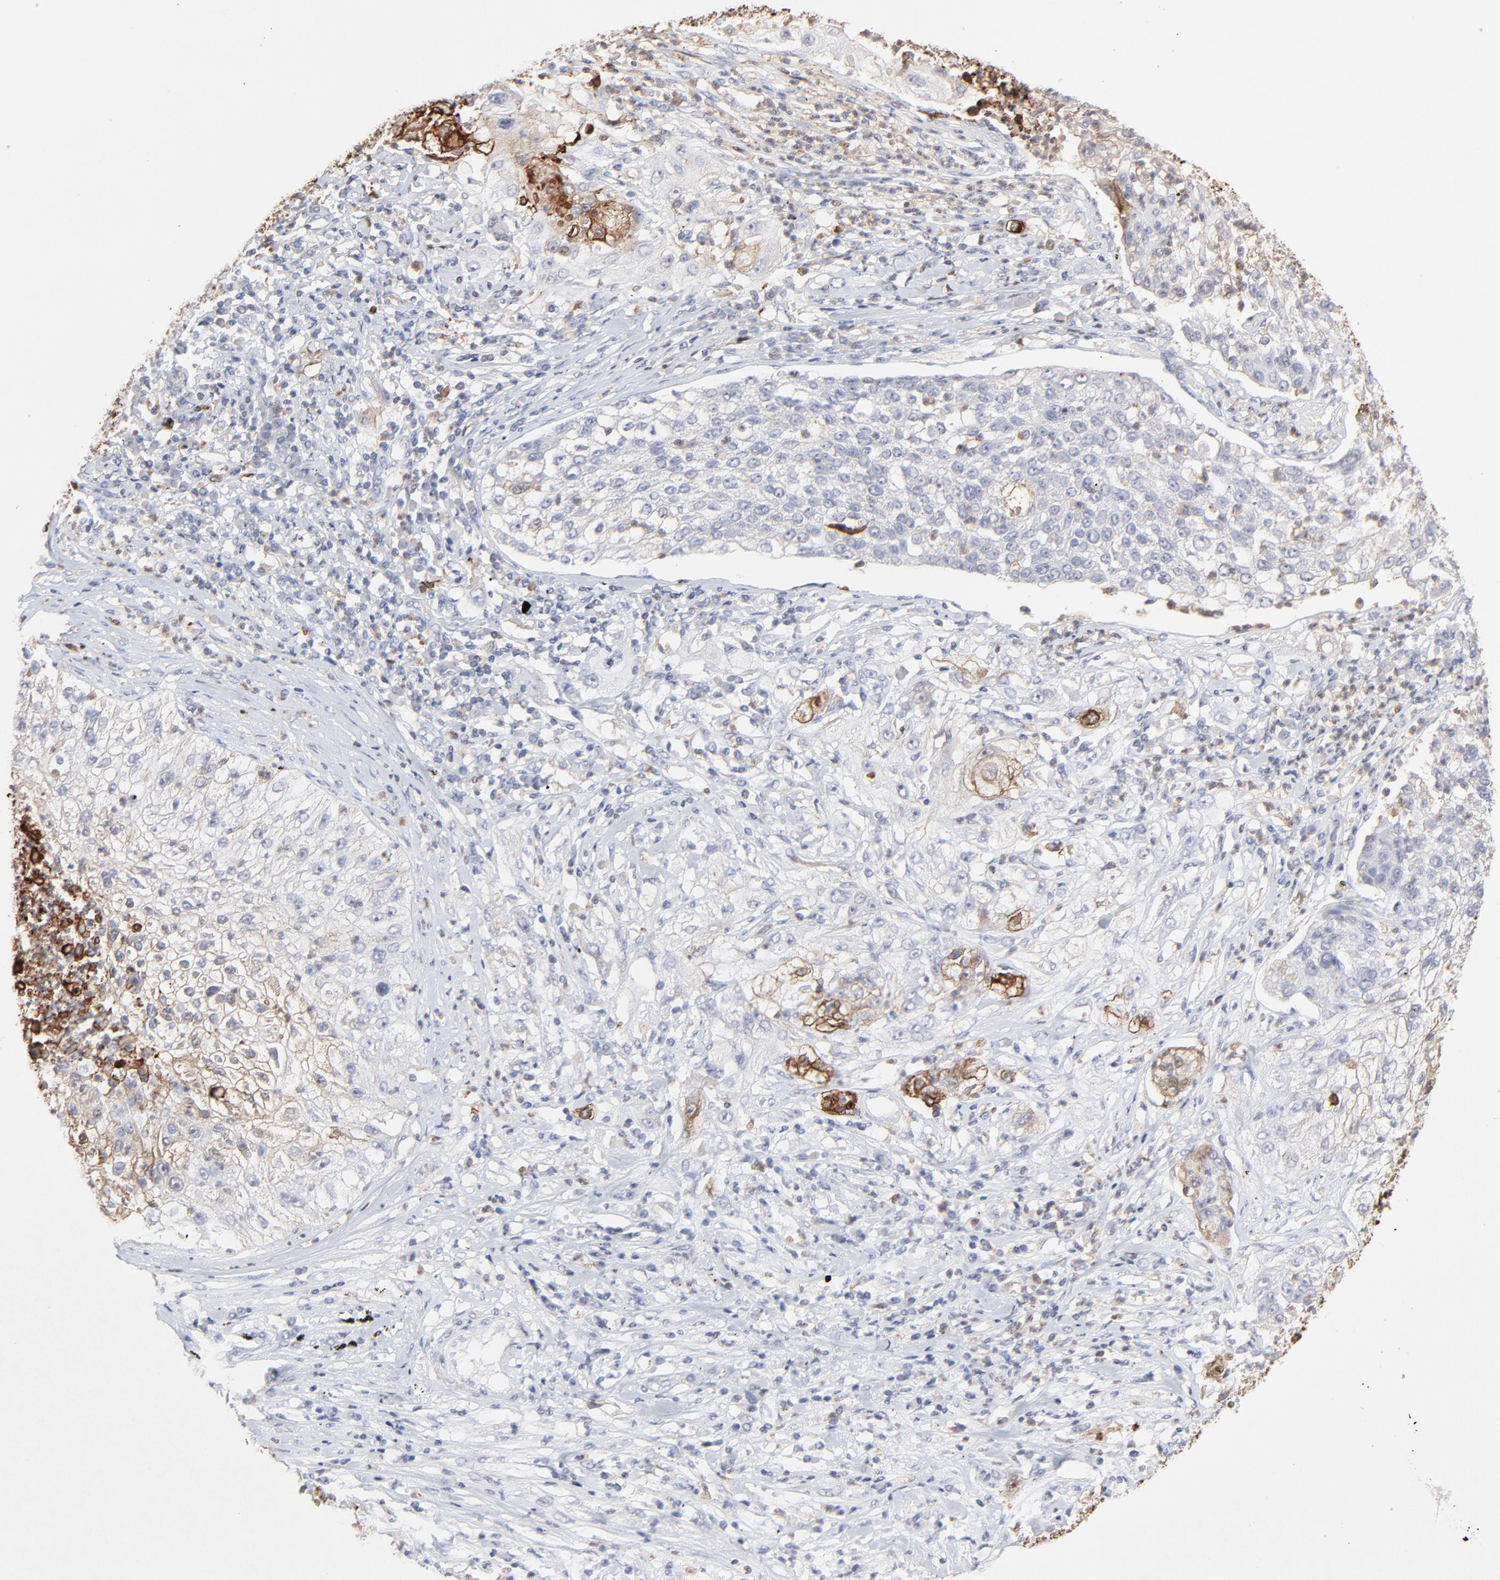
{"staining": {"intensity": "strong", "quantity": "25%-75%", "location": "cytoplasmic/membranous"}, "tissue": "lung cancer", "cell_type": "Tumor cells", "image_type": "cancer", "snomed": [{"axis": "morphology", "description": "Inflammation, NOS"}, {"axis": "morphology", "description": "Squamous cell carcinoma, NOS"}, {"axis": "topography", "description": "Lymph node"}, {"axis": "topography", "description": "Soft tissue"}, {"axis": "topography", "description": "Lung"}], "caption": "Lung cancer (squamous cell carcinoma) was stained to show a protein in brown. There is high levels of strong cytoplasmic/membranous expression in approximately 25%-75% of tumor cells. (Brightfield microscopy of DAB IHC at high magnification).", "gene": "SLC6A14", "patient": {"sex": "male", "age": 66}}